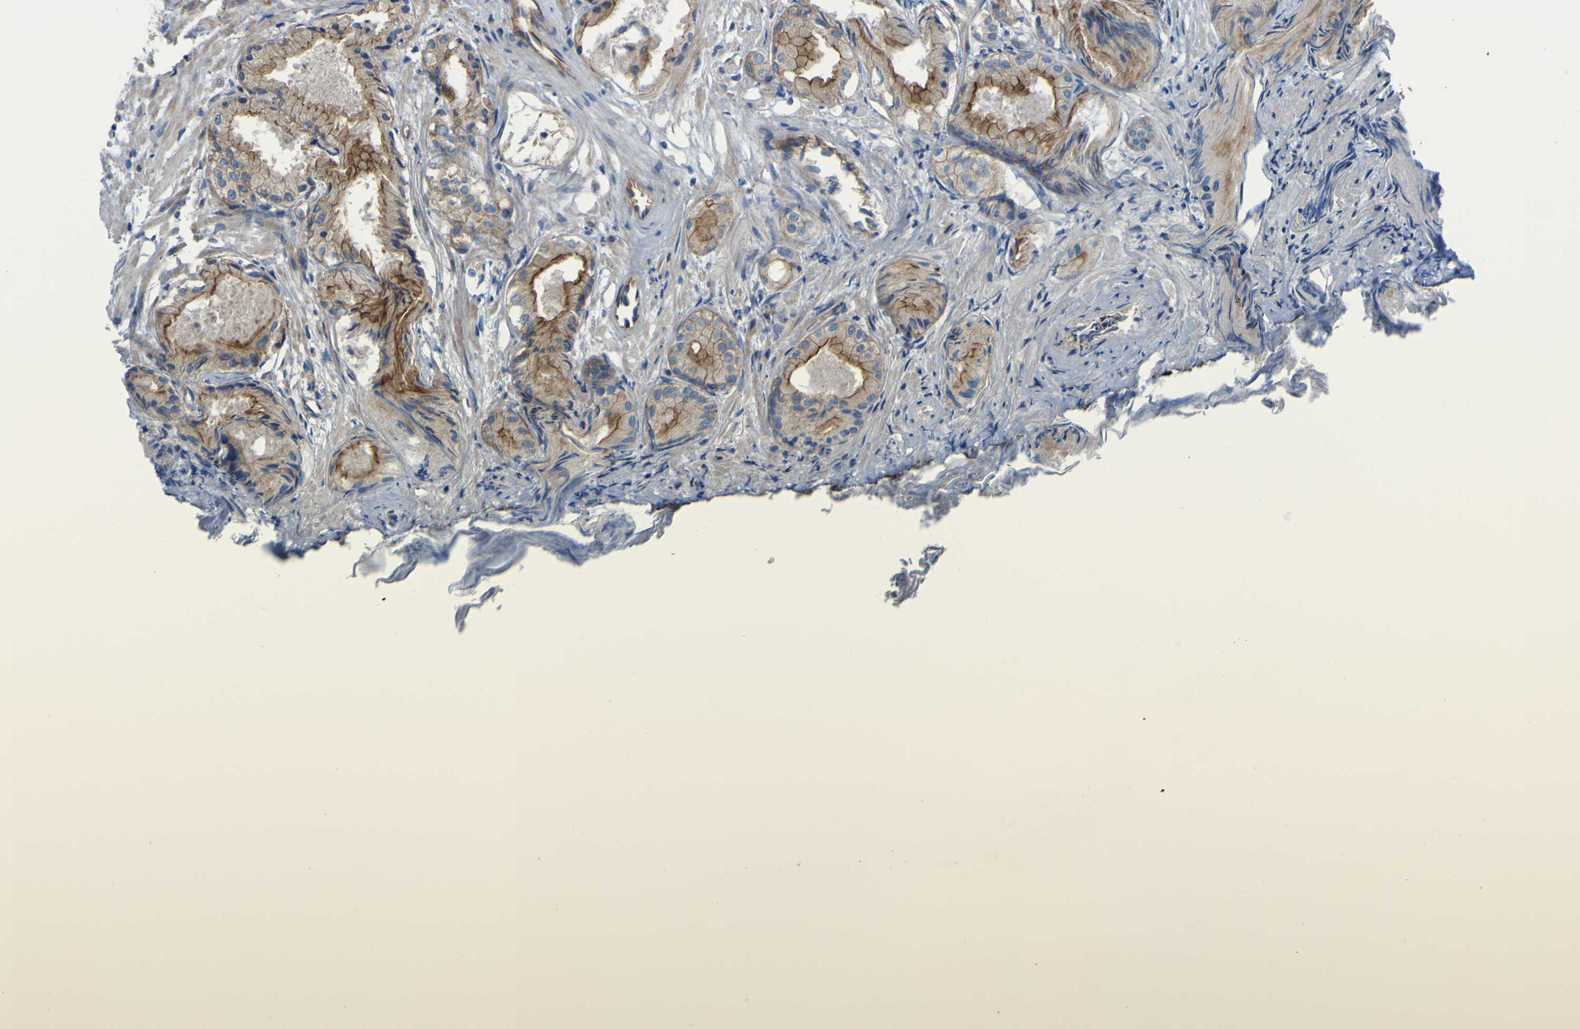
{"staining": {"intensity": "moderate", "quantity": ">75%", "location": "cytoplasmic/membranous"}, "tissue": "prostate cancer", "cell_type": "Tumor cells", "image_type": "cancer", "snomed": [{"axis": "morphology", "description": "Adenocarcinoma, Low grade"}, {"axis": "topography", "description": "Prostate"}], "caption": "A brown stain labels moderate cytoplasmic/membranous positivity of a protein in prostate cancer tumor cells.", "gene": "FBXO30", "patient": {"sex": "male", "age": 72}}